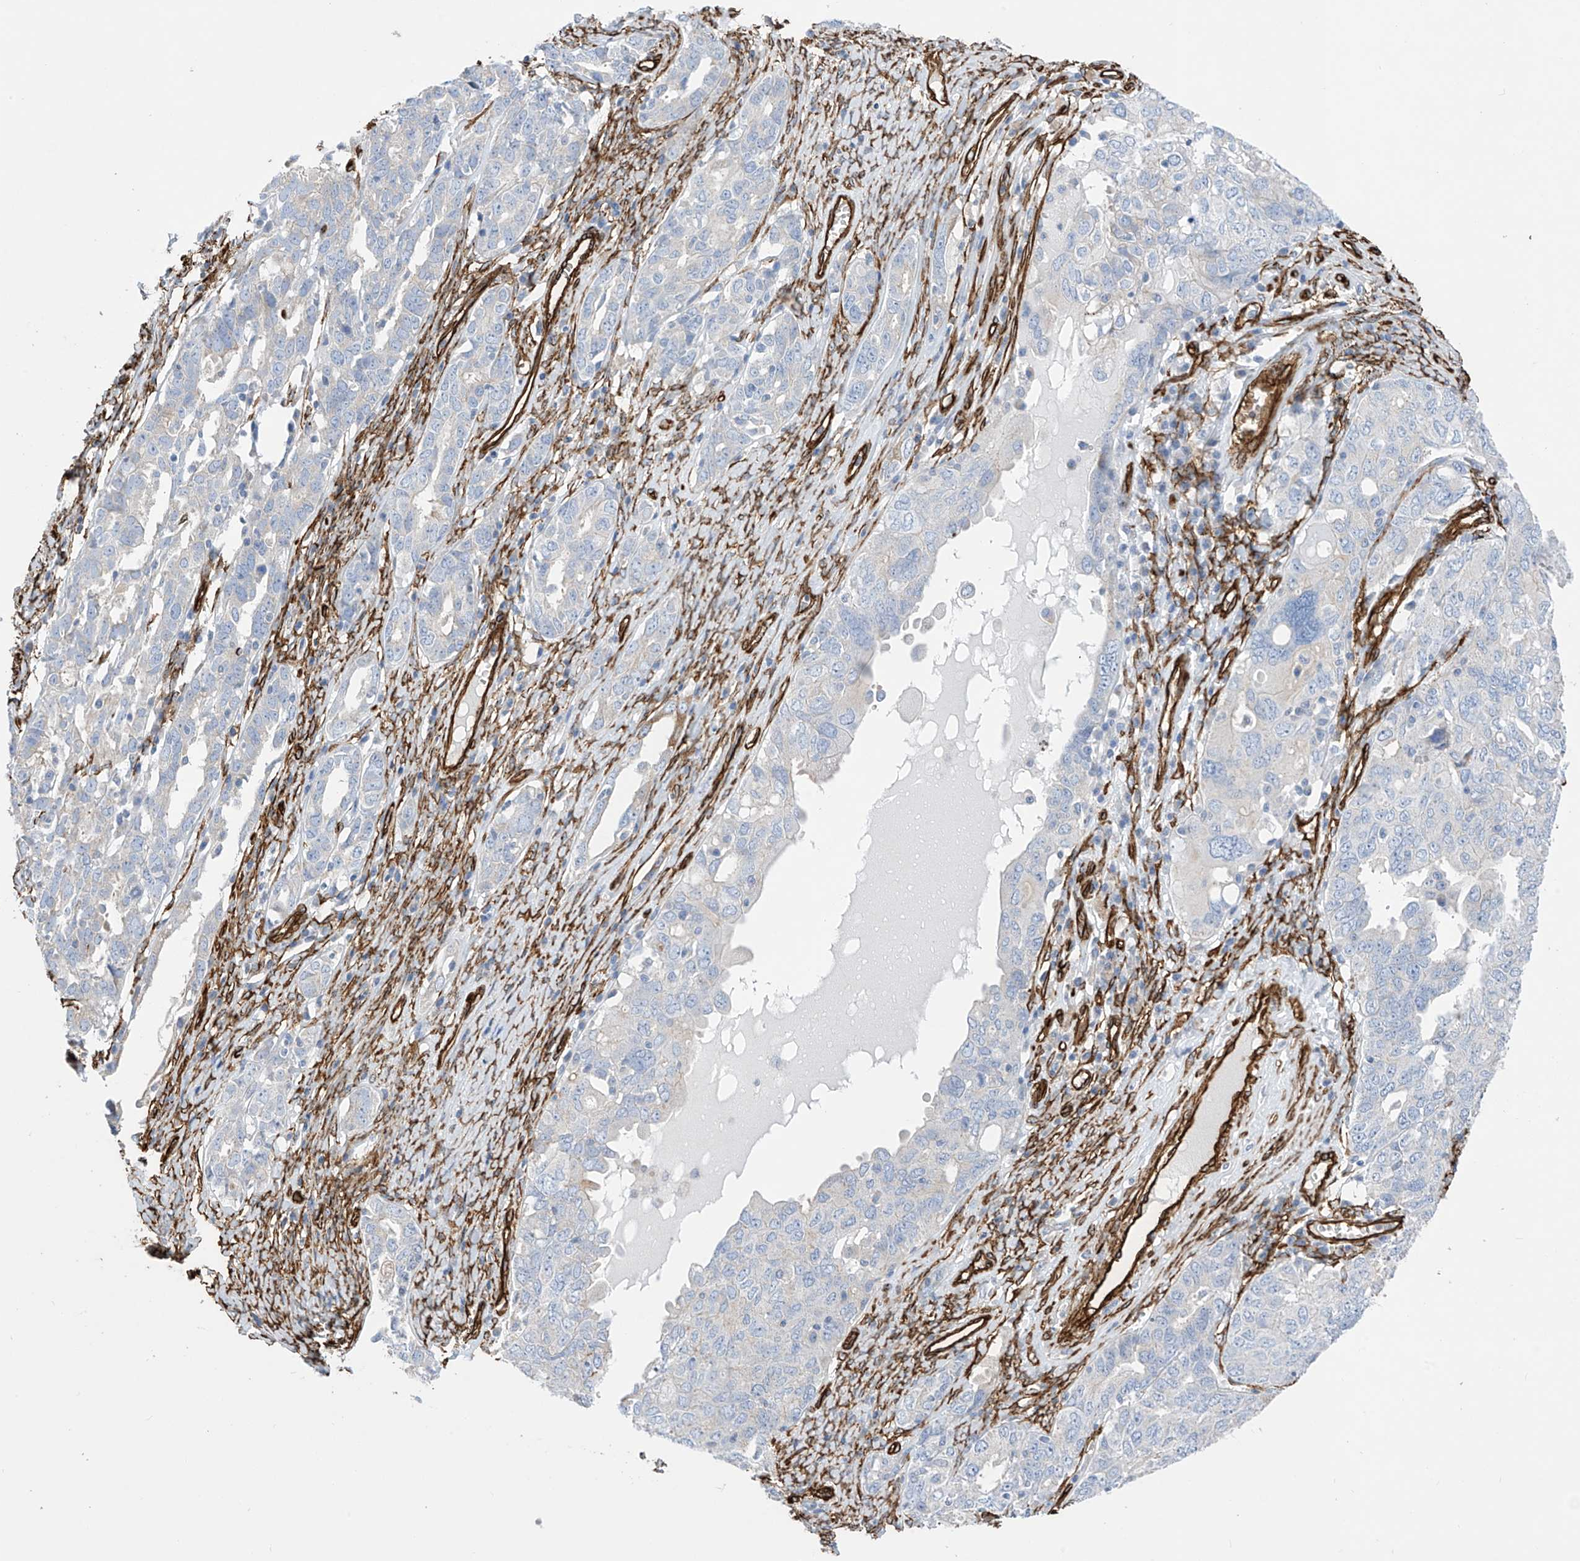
{"staining": {"intensity": "negative", "quantity": "none", "location": "none"}, "tissue": "ovarian cancer", "cell_type": "Tumor cells", "image_type": "cancer", "snomed": [{"axis": "morphology", "description": "Carcinoma, endometroid"}, {"axis": "topography", "description": "Ovary"}], "caption": "IHC micrograph of neoplastic tissue: human ovarian cancer (endometroid carcinoma) stained with DAB (3,3'-diaminobenzidine) reveals no significant protein positivity in tumor cells.", "gene": "UBTD1", "patient": {"sex": "female", "age": 62}}